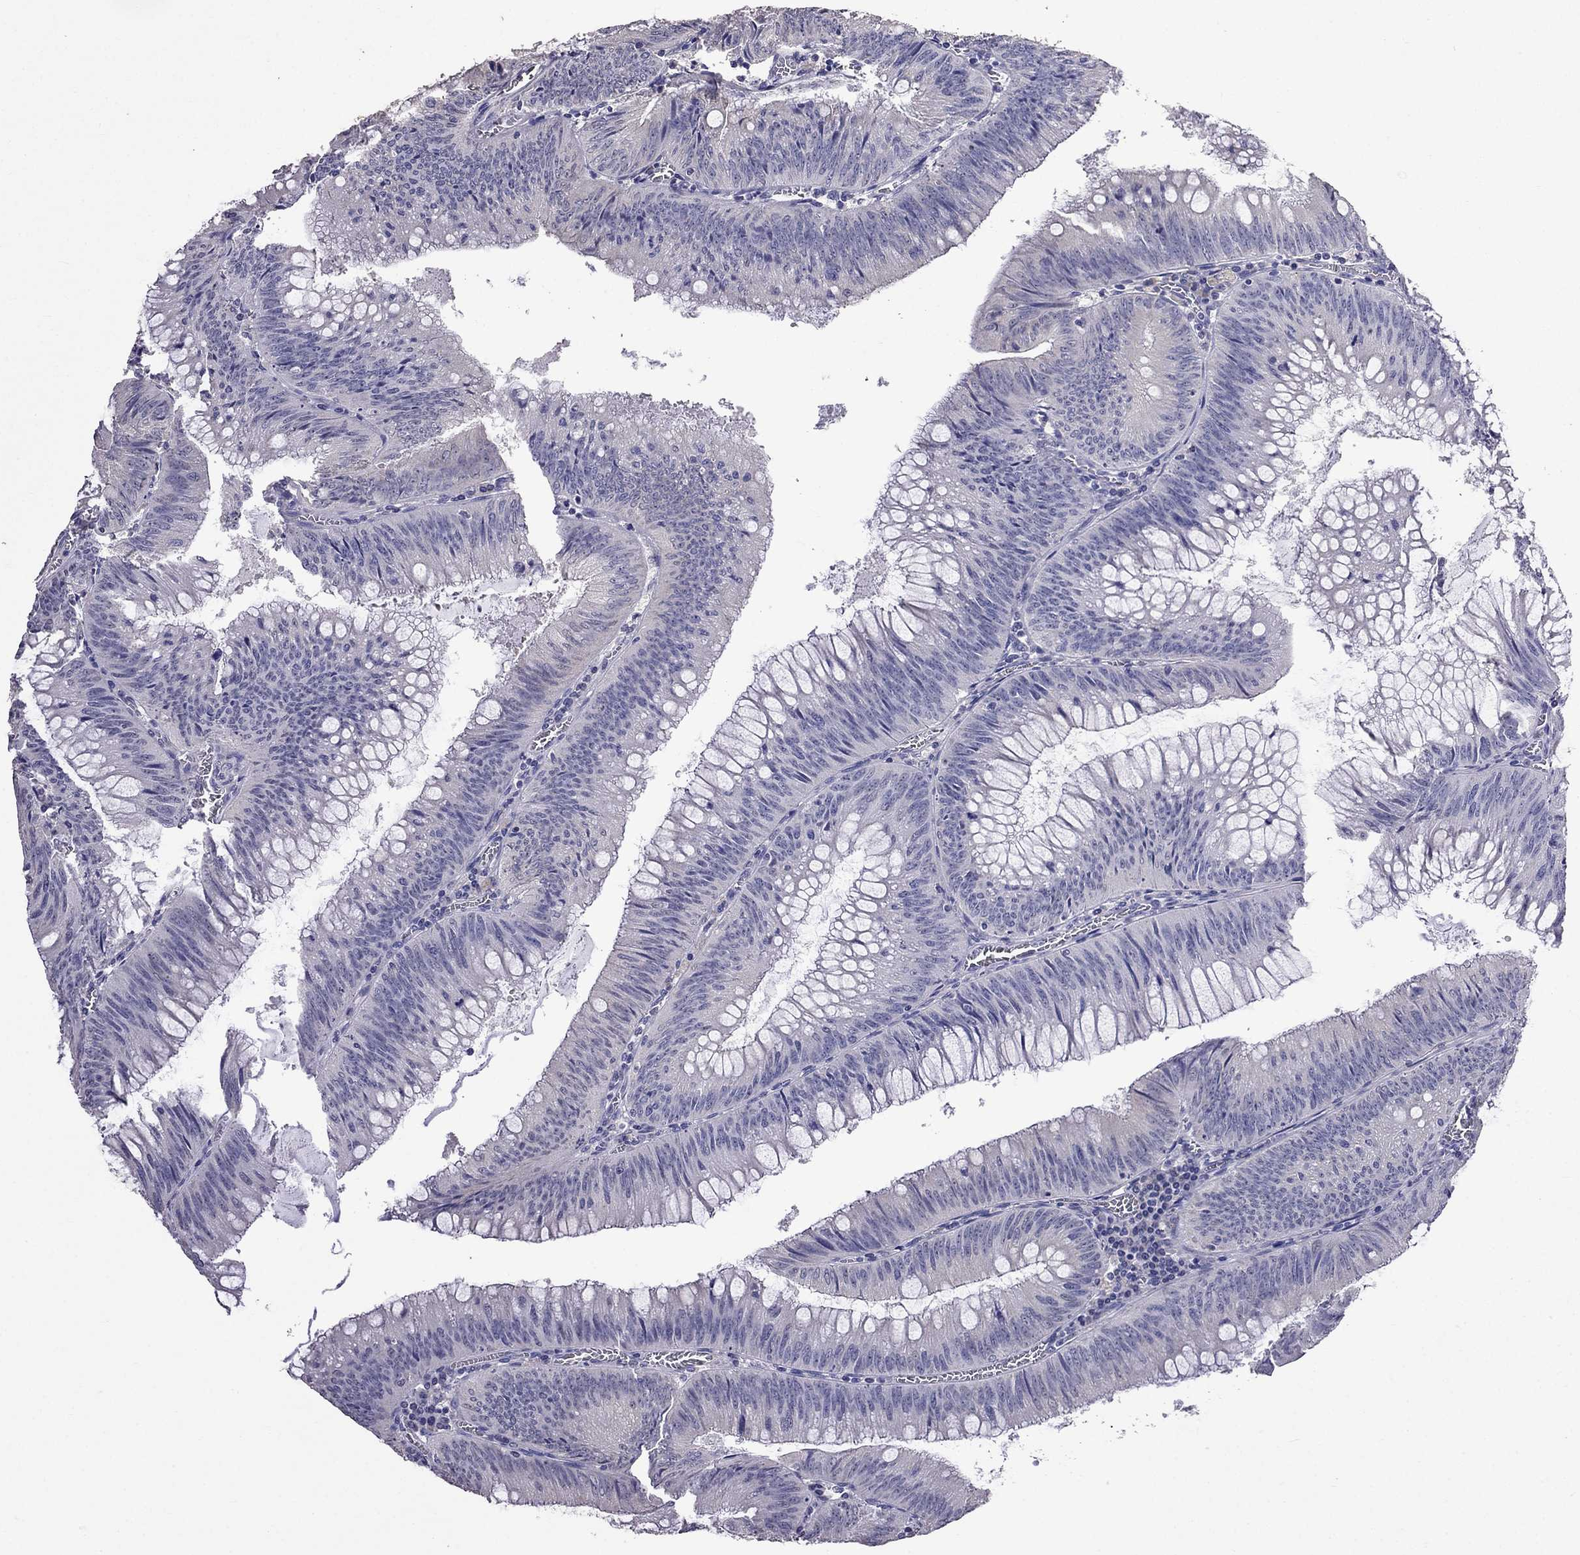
{"staining": {"intensity": "negative", "quantity": "none", "location": "none"}, "tissue": "colorectal cancer", "cell_type": "Tumor cells", "image_type": "cancer", "snomed": [{"axis": "morphology", "description": "Adenocarcinoma, NOS"}, {"axis": "topography", "description": "Rectum"}], "caption": "A histopathology image of colorectal adenocarcinoma stained for a protein exhibits no brown staining in tumor cells.", "gene": "AK5", "patient": {"sex": "female", "age": 72}}